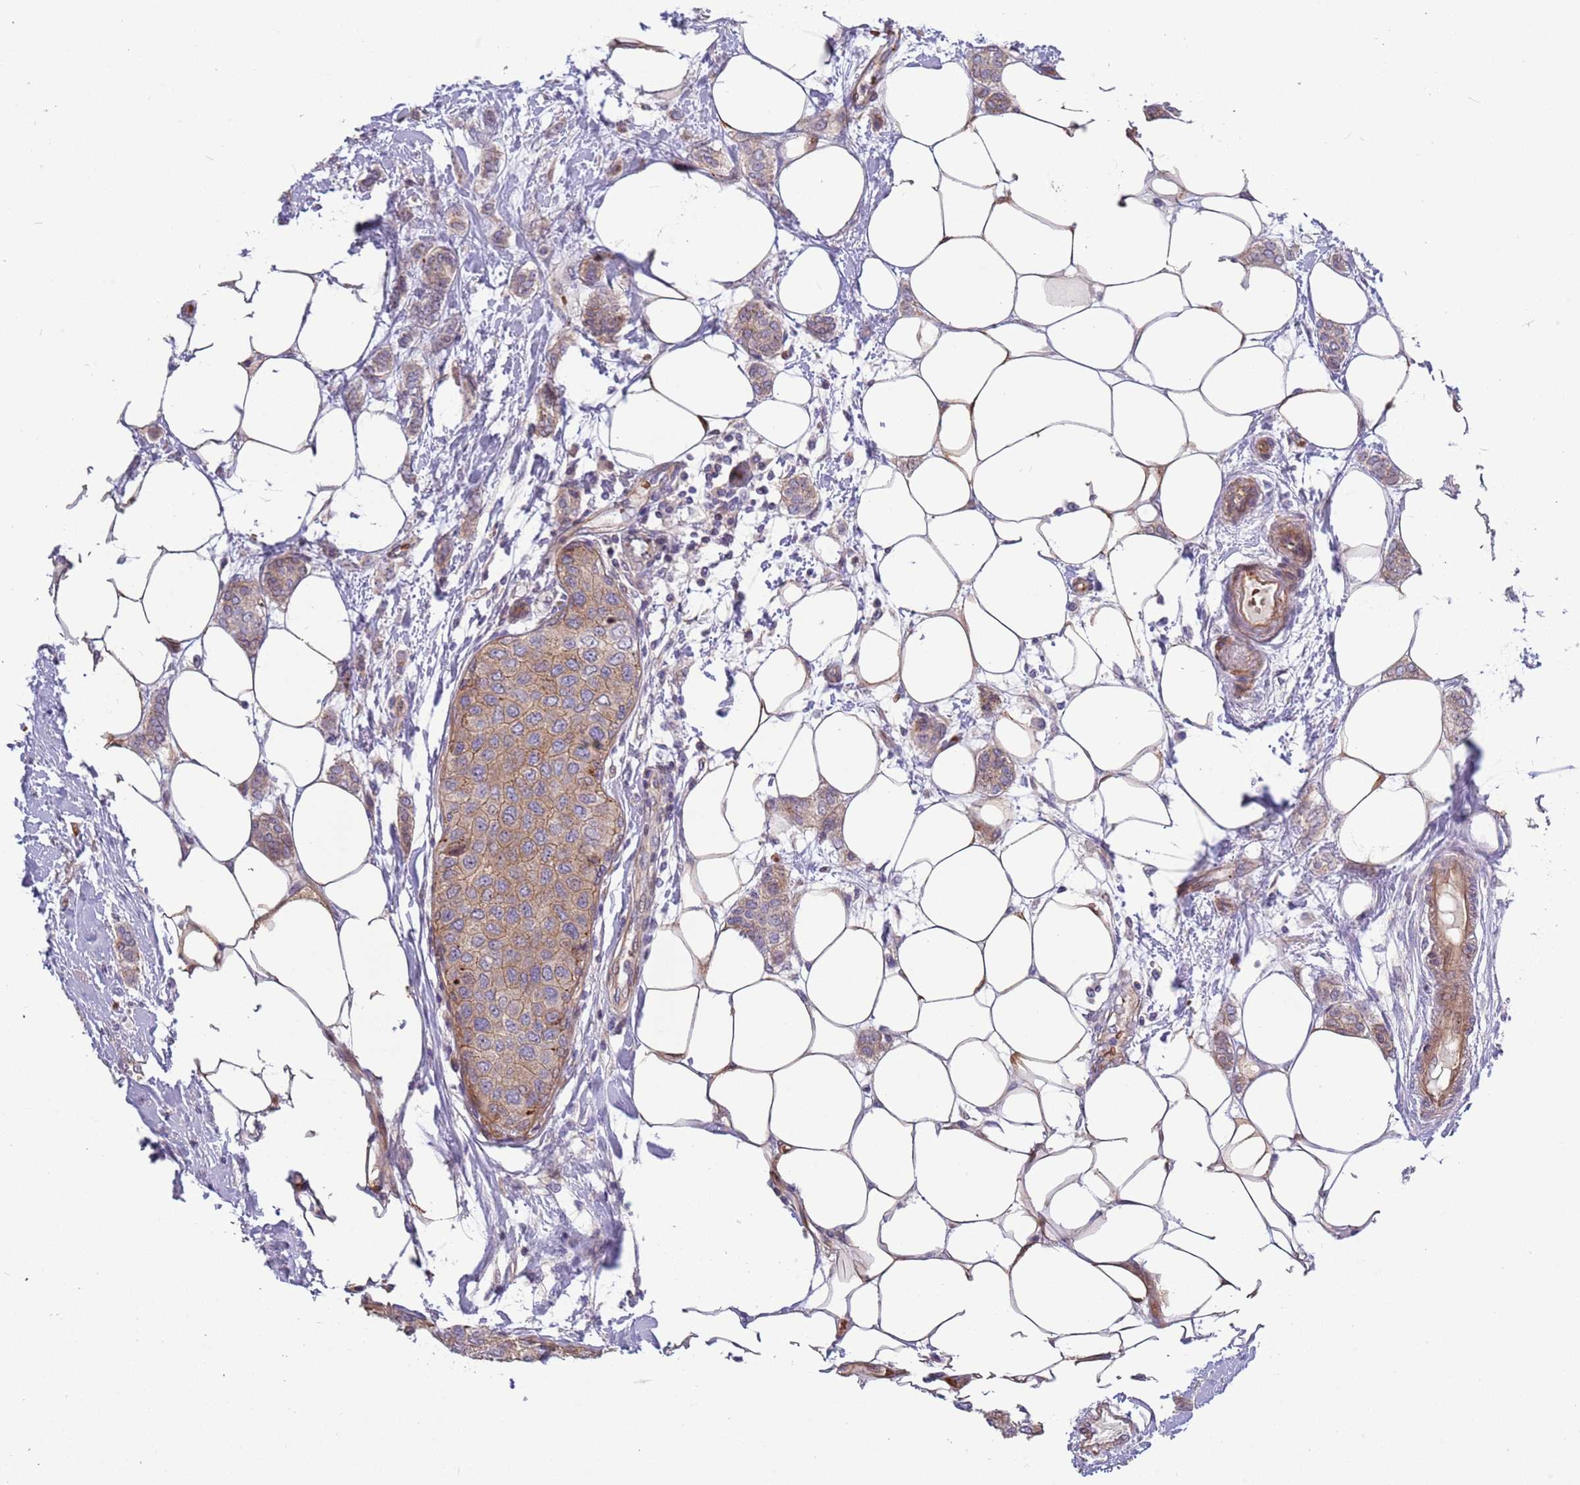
{"staining": {"intensity": "moderate", "quantity": ">75%", "location": "cytoplasmic/membranous"}, "tissue": "breast cancer", "cell_type": "Tumor cells", "image_type": "cancer", "snomed": [{"axis": "morphology", "description": "Duct carcinoma"}, {"axis": "topography", "description": "Breast"}], "caption": "A micrograph of human intraductal carcinoma (breast) stained for a protein demonstrates moderate cytoplasmic/membranous brown staining in tumor cells. The staining was performed using DAB (3,3'-diaminobenzidine), with brown indicating positive protein expression. Nuclei are stained blue with hematoxylin.", "gene": "ITGB6", "patient": {"sex": "female", "age": 72}}